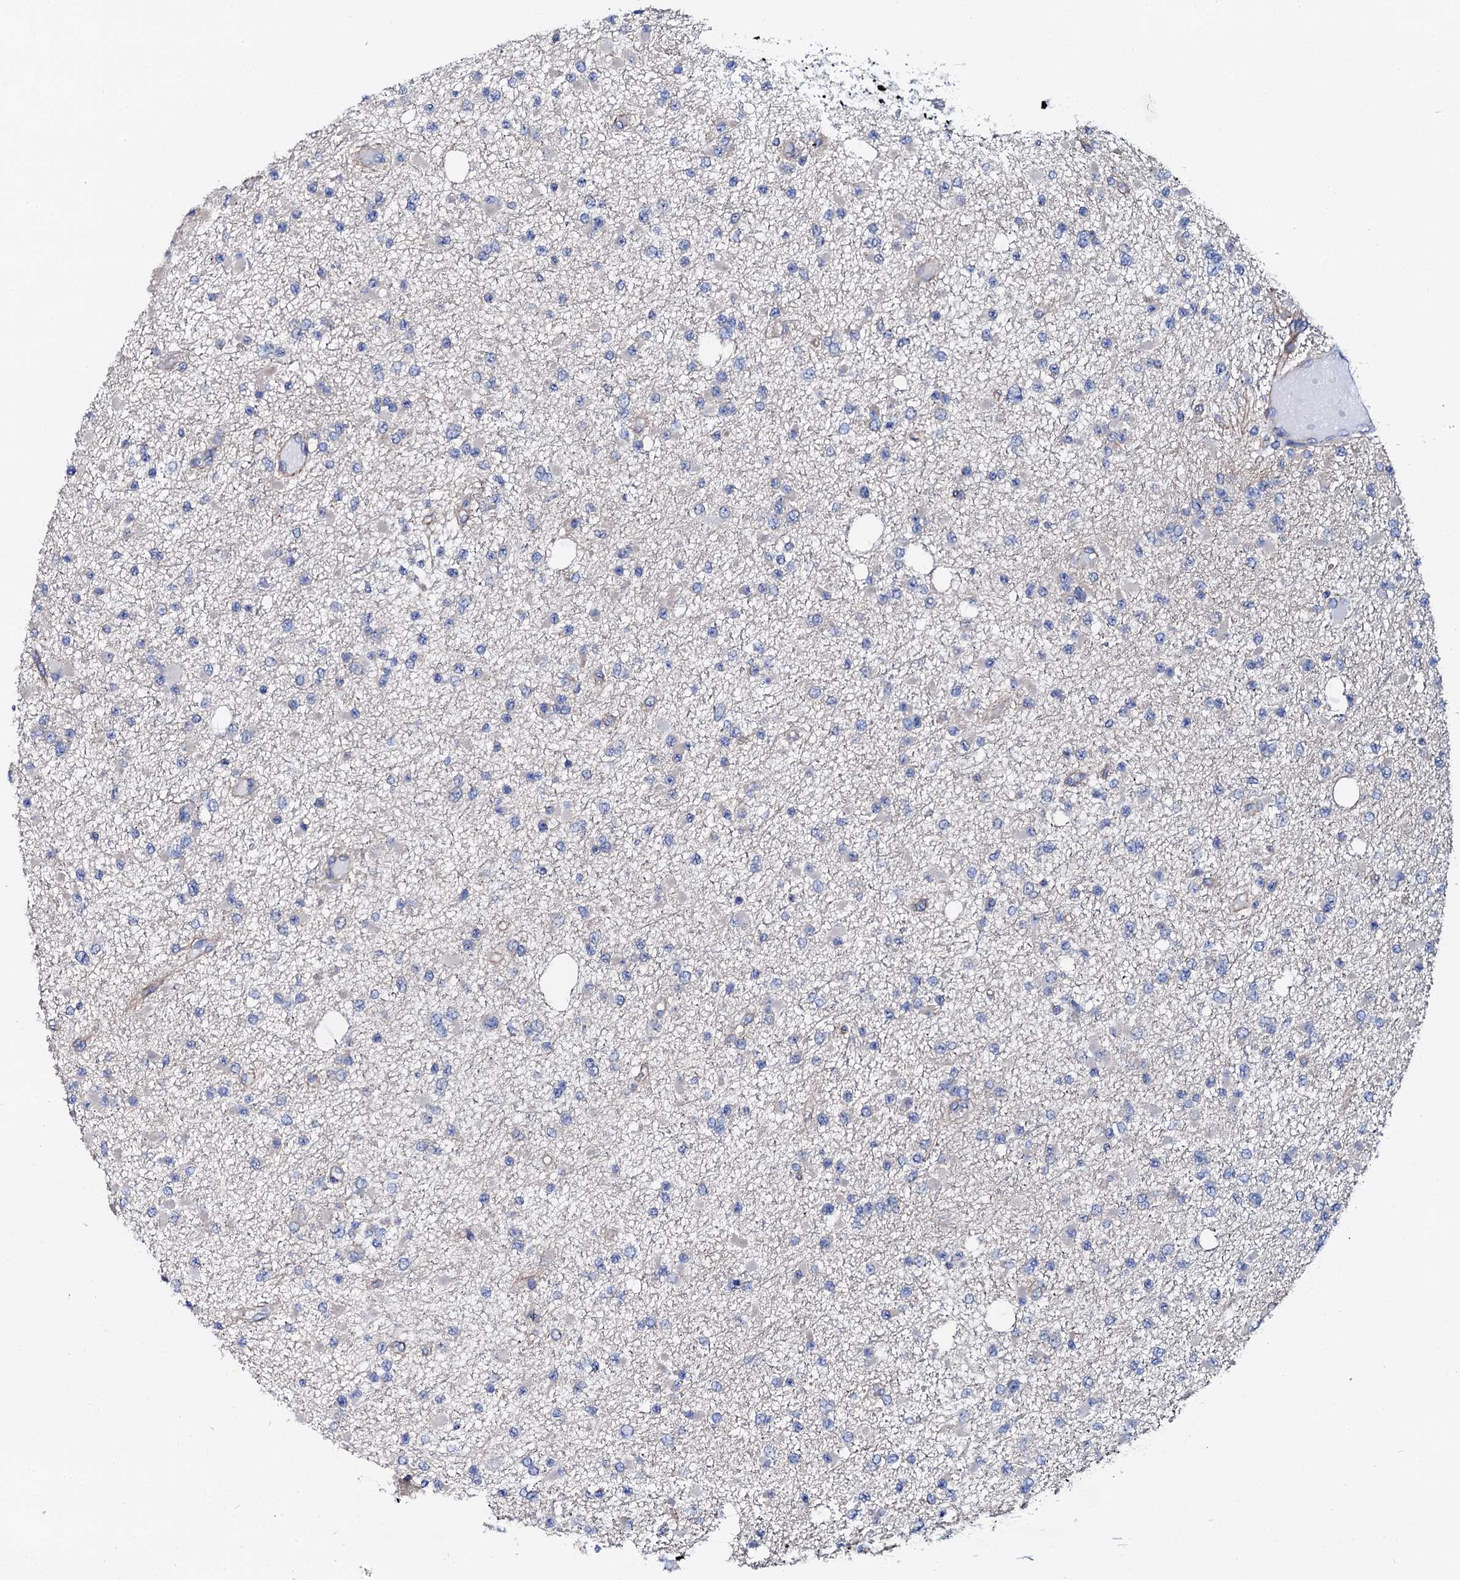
{"staining": {"intensity": "negative", "quantity": "none", "location": "none"}, "tissue": "glioma", "cell_type": "Tumor cells", "image_type": "cancer", "snomed": [{"axis": "morphology", "description": "Glioma, malignant, Low grade"}, {"axis": "topography", "description": "Brain"}], "caption": "The photomicrograph demonstrates no significant expression in tumor cells of low-grade glioma (malignant). (IHC, brightfield microscopy, high magnification).", "gene": "TRDN", "patient": {"sex": "female", "age": 22}}